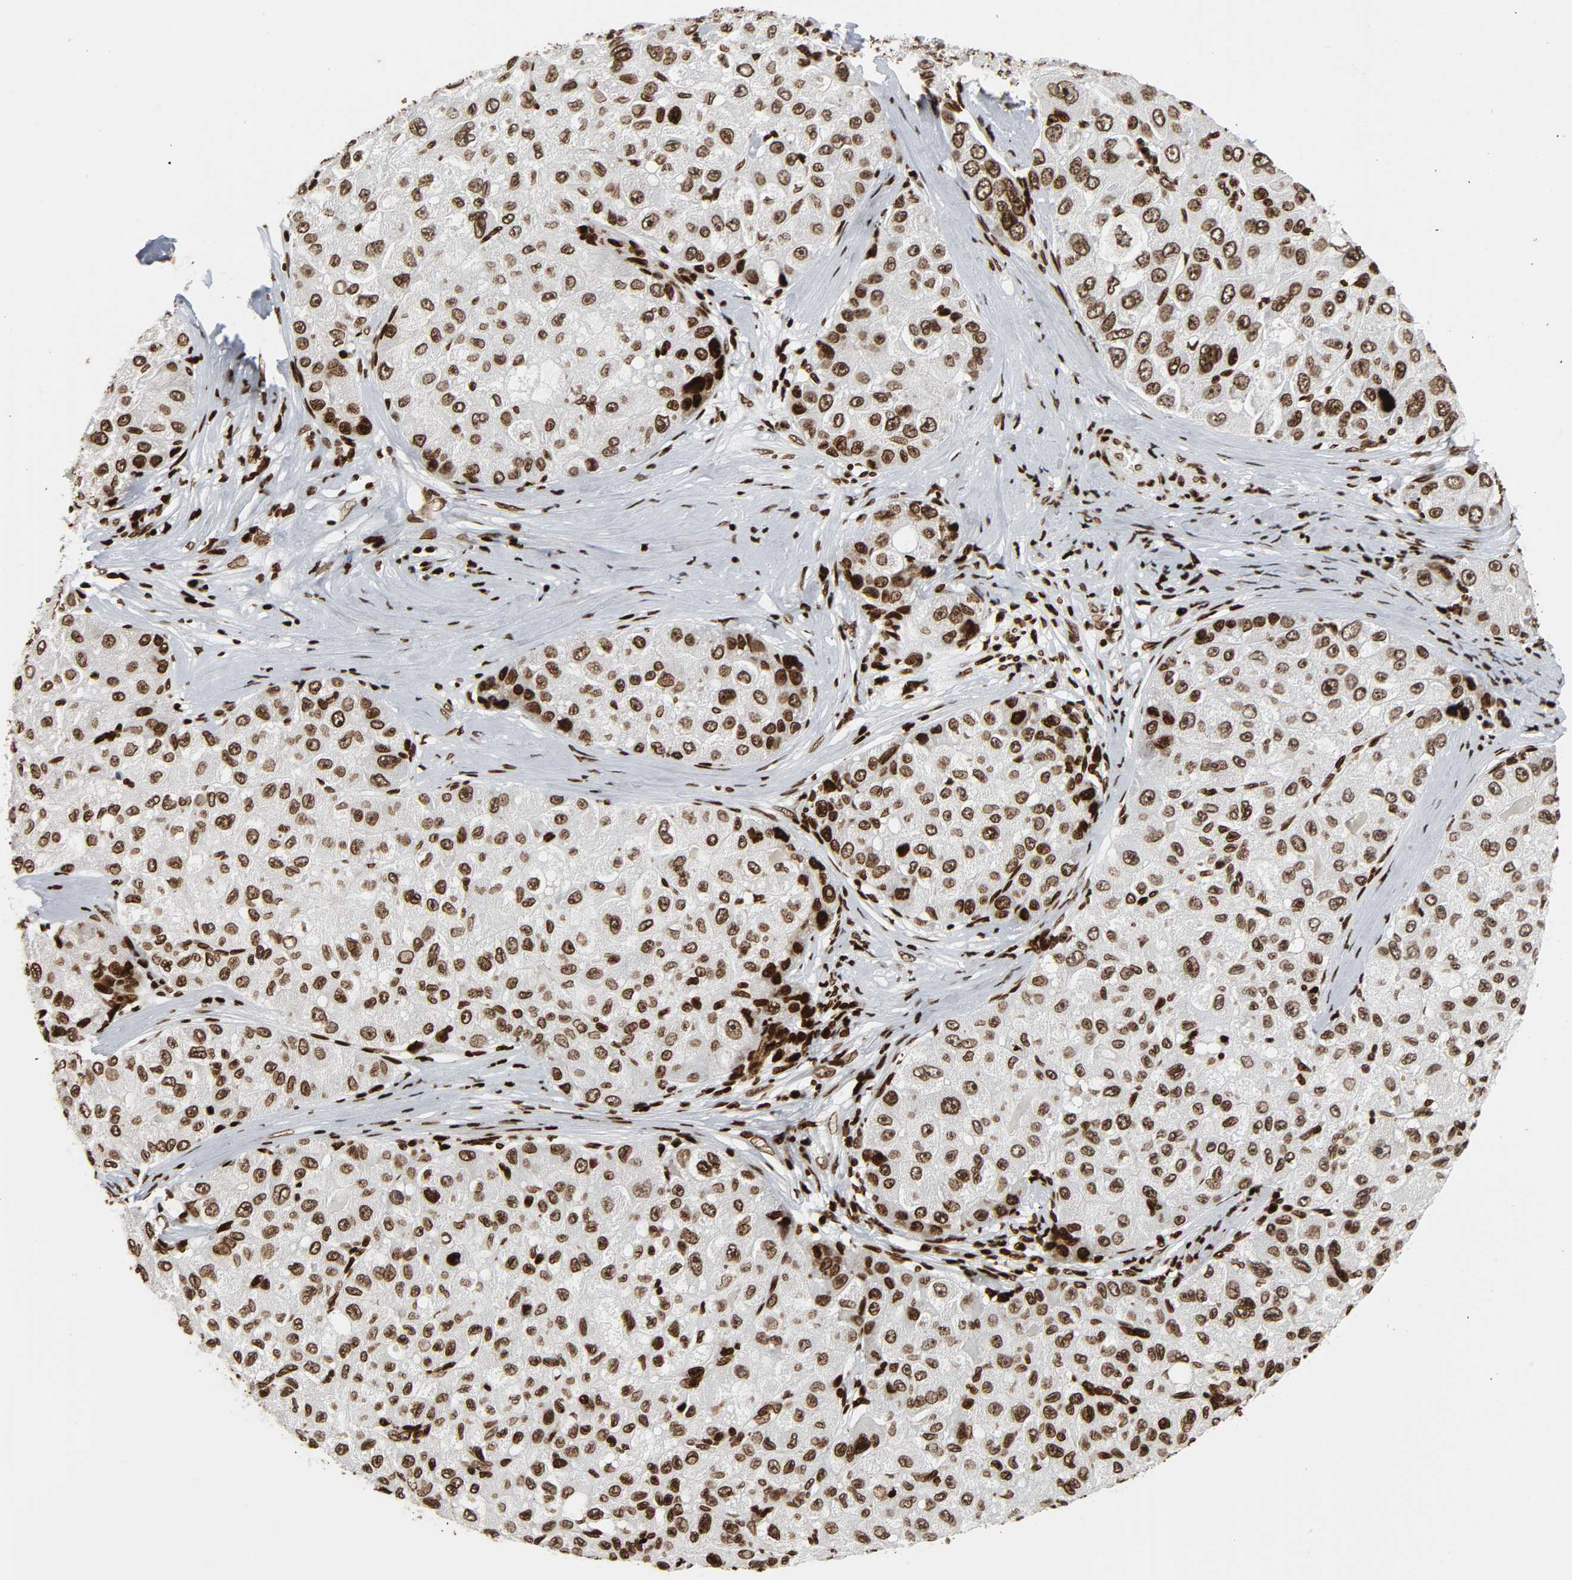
{"staining": {"intensity": "moderate", "quantity": ">75%", "location": "nuclear"}, "tissue": "liver cancer", "cell_type": "Tumor cells", "image_type": "cancer", "snomed": [{"axis": "morphology", "description": "Carcinoma, Hepatocellular, NOS"}, {"axis": "topography", "description": "Liver"}], "caption": "IHC of human liver cancer demonstrates medium levels of moderate nuclear expression in about >75% of tumor cells. Immunohistochemistry stains the protein in brown and the nuclei are stained blue.", "gene": "RXRA", "patient": {"sex": "male", "age": 80}}